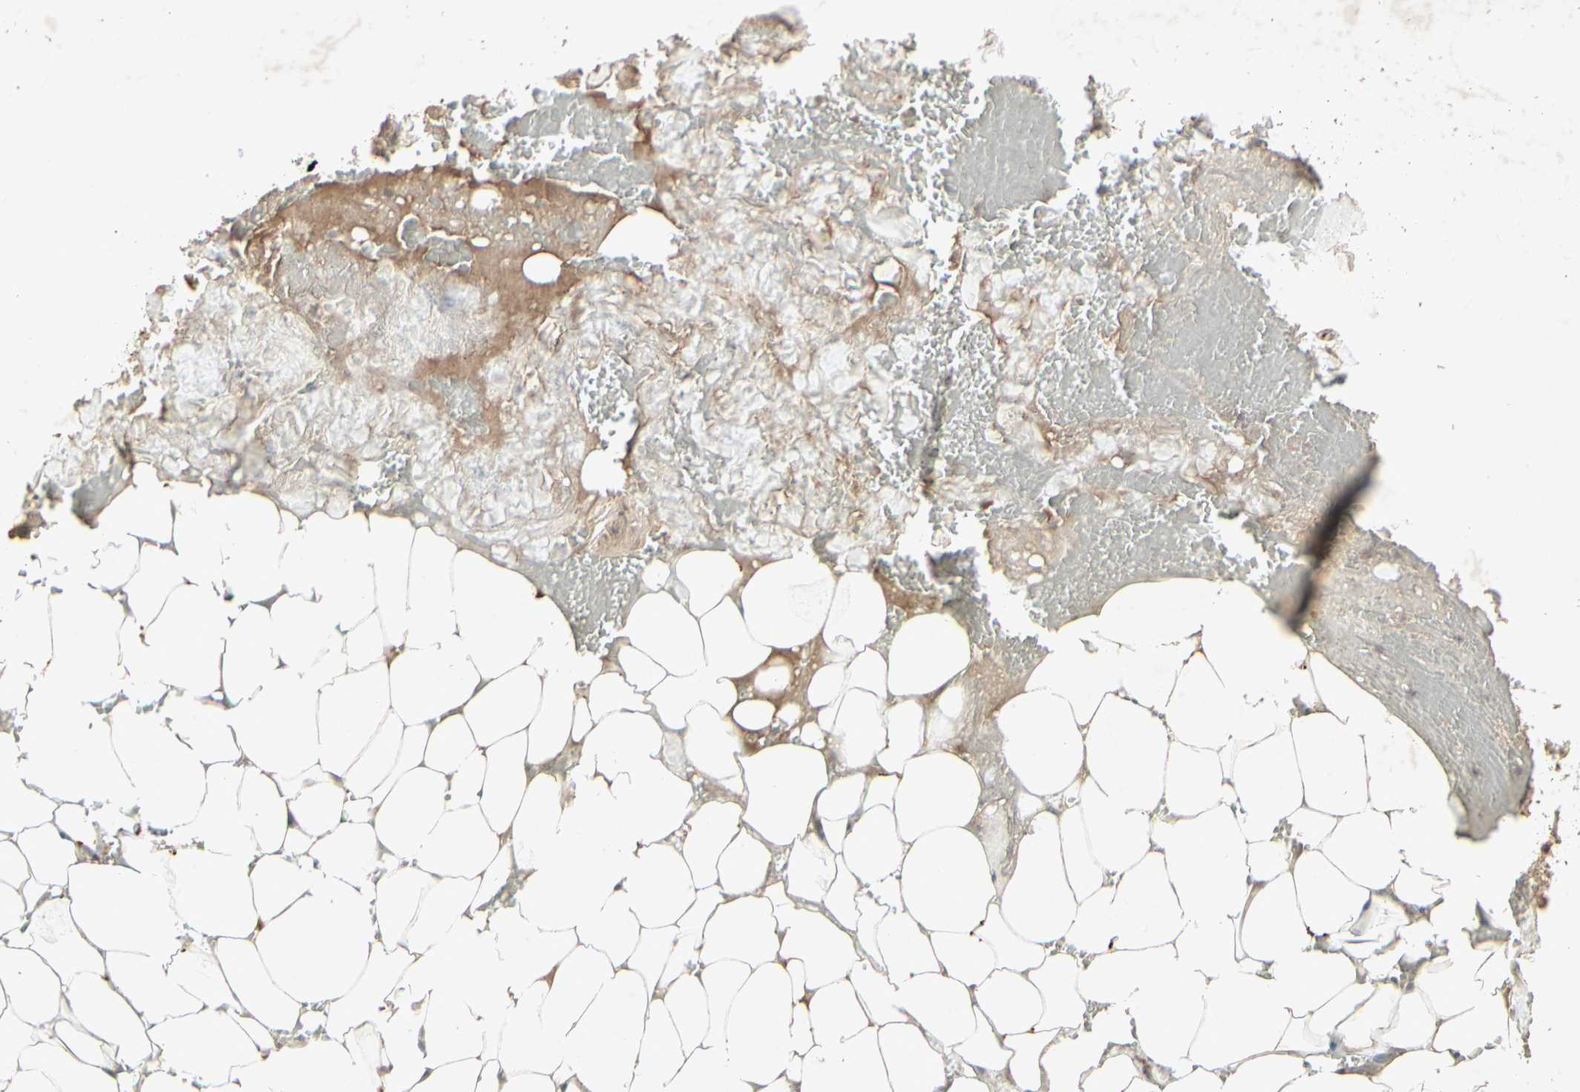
{"staining": {"intensity": "negative", "quantity": "none", "location": "none"}, "tissue": "adipose tissue", "cell_type": "Adipocytes", "image_type": "normal", "snomed": [{"axis": "morphology", "description": "Normal tissue, NOS"}, {"axis": "topography", "description": "Peripheral nerve tissue"}], "caption": "Immunohistochemical staining of unremarkable human adipose tissue demonstrates no significant staining in adipocytes.", "gene": "TEK", "patient": {"sex": "male", "age": 70}}